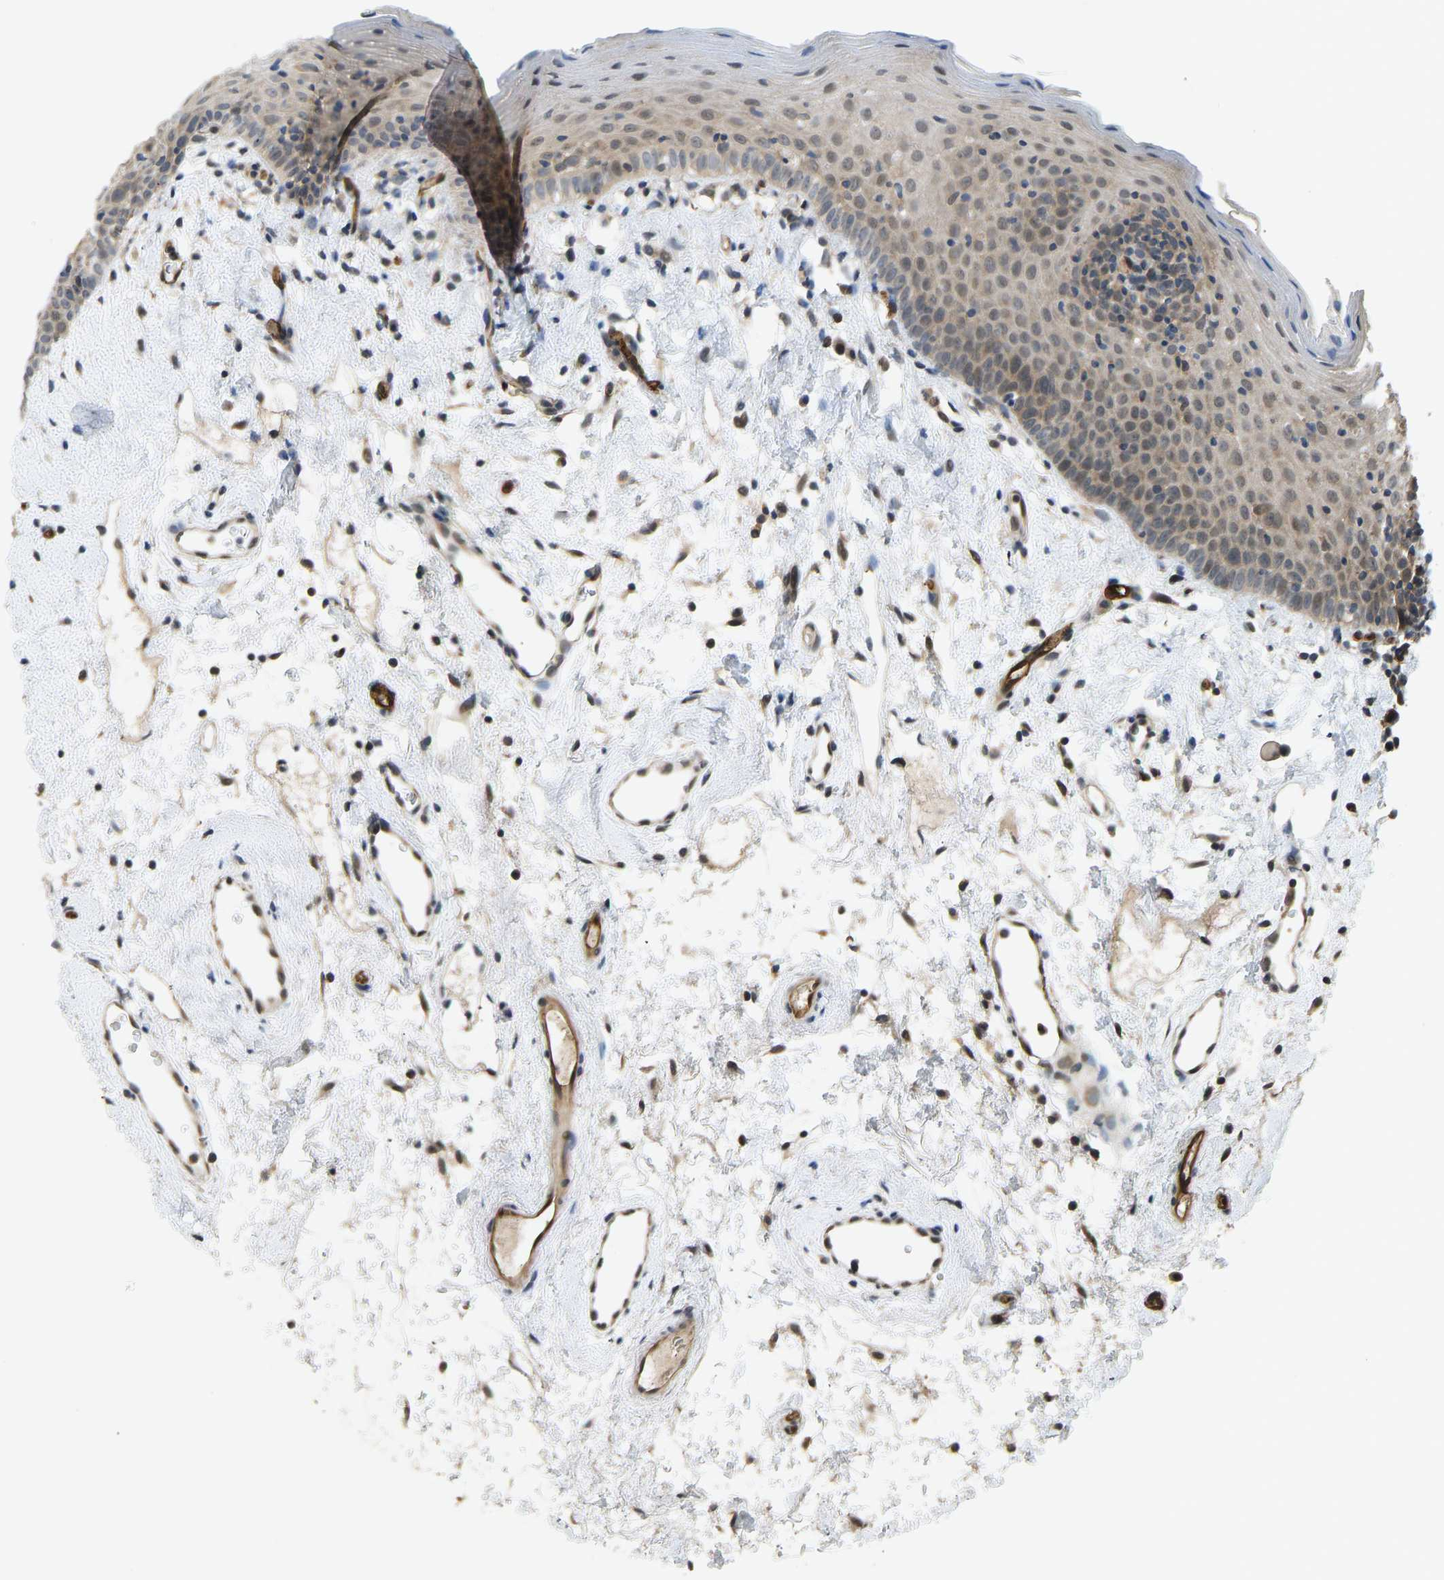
{"staining": {"intensity": "weak", "quantity": "25%-75%", "location": "cytoplasmic/membranous"}, "tissue": "oral mucosa", "cell_type": "Squamous epithelial cells", "image_type": "normal", "snomed": [{"axis": "morphology", "description": "Normal tissue, NOS"}, {"axis": "topography", "description": "Oral tissue"}], "caption": "This photomicrograph exhibits immunohistochemistry staining of unremarkable oral mucosa, with low weak cytoplasmic/membranous staining in about 25%-75% of squamous epithelial cells.", "gene": "CCT8", "patient": {"sex": "male", "age": 66}}